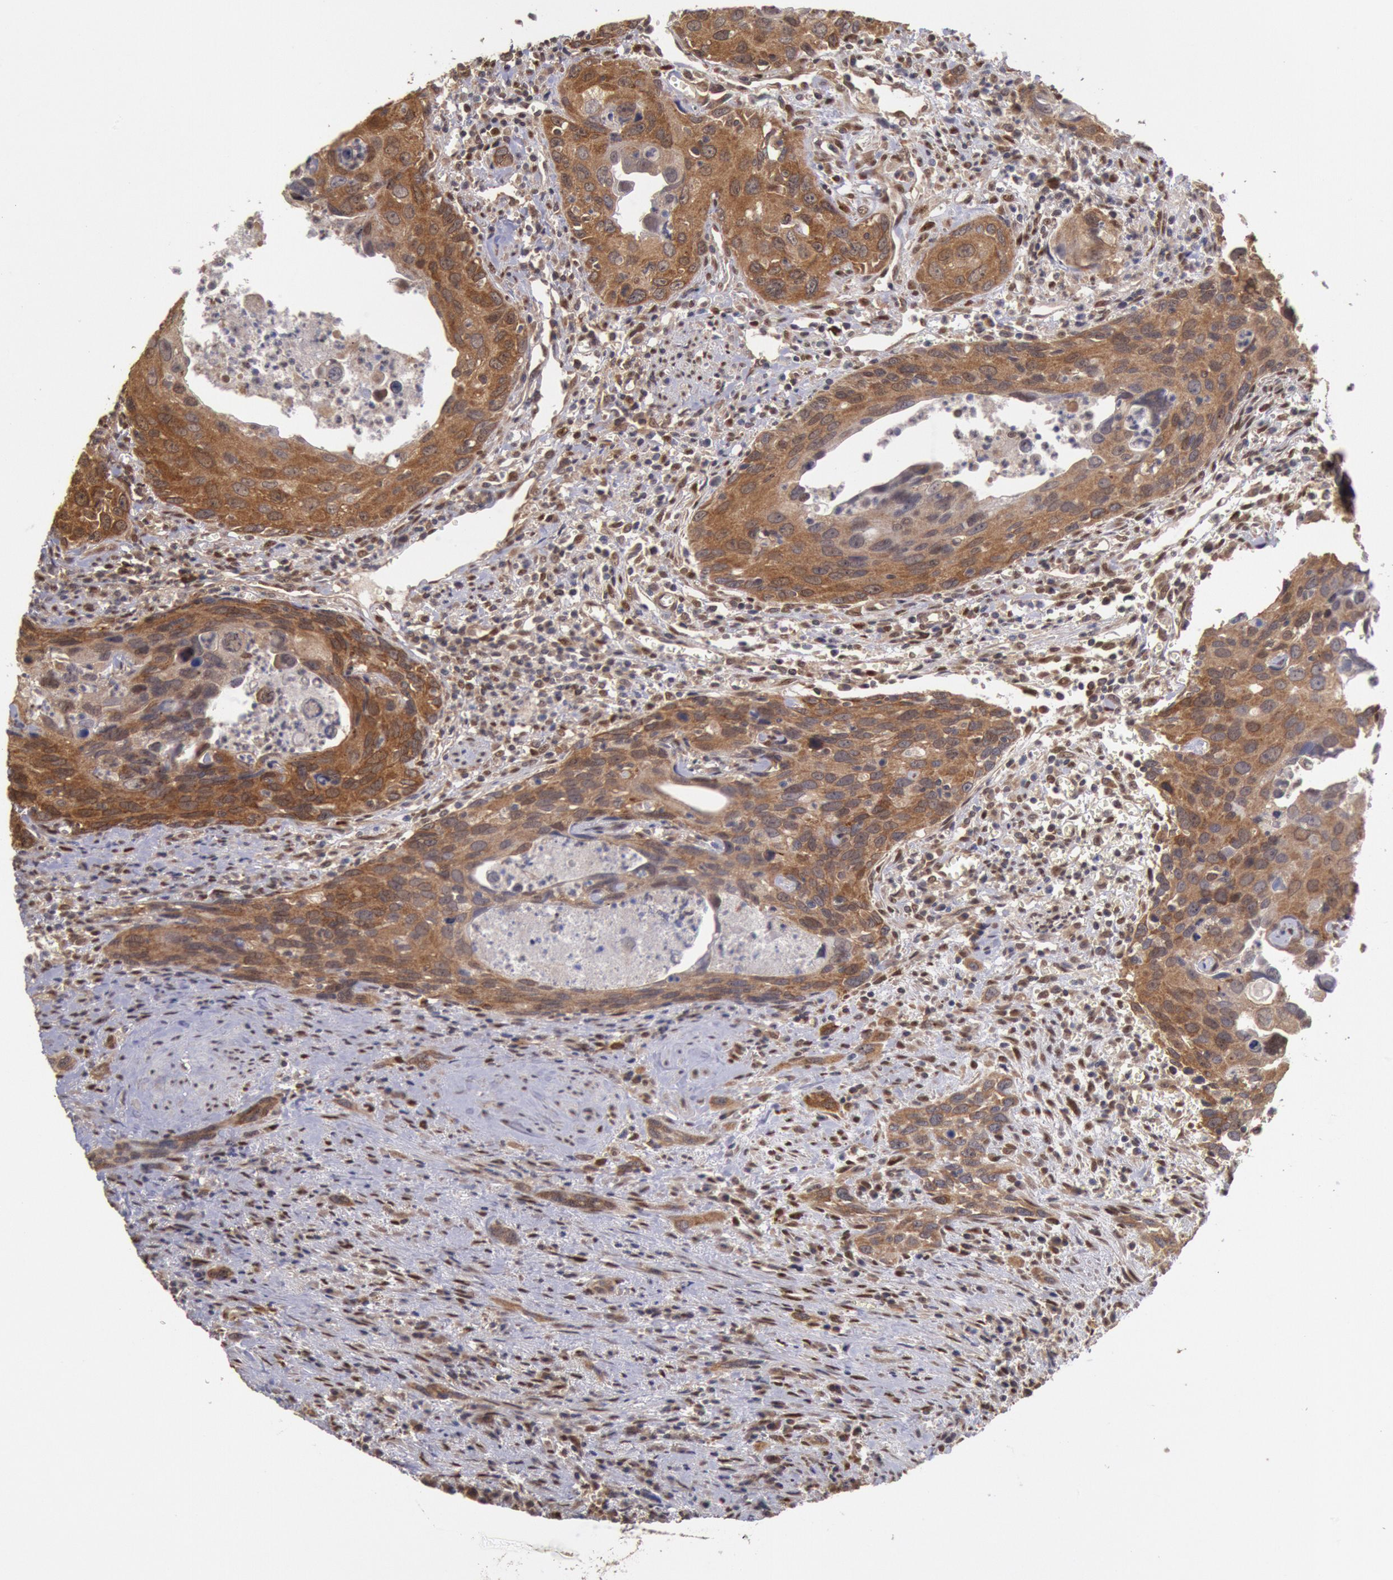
{"staining": {"intensity": "moderate", "quantity": ">75%", "location": "cytoplasmic/membranous,nuclear"}, "tissue": "urothelial cancer", "cell_type": "Tumor cells", "image_type": "cancer", "snomed": [{"axis": "morphology", "description": "Urothelial carcinoma, High grade"}, {"axis": "topography", "description": "Urinary bladder"}], "caption": "There is medium levels of moderate cytoplasmic/membranous and nuclear staining in tumor cells of urothelial carcinoma (high-grade), as demonstrated by immunohistochemical staining (brown color).", "gene": "STX17", "patient": {"sex": "male", "age": 71}}